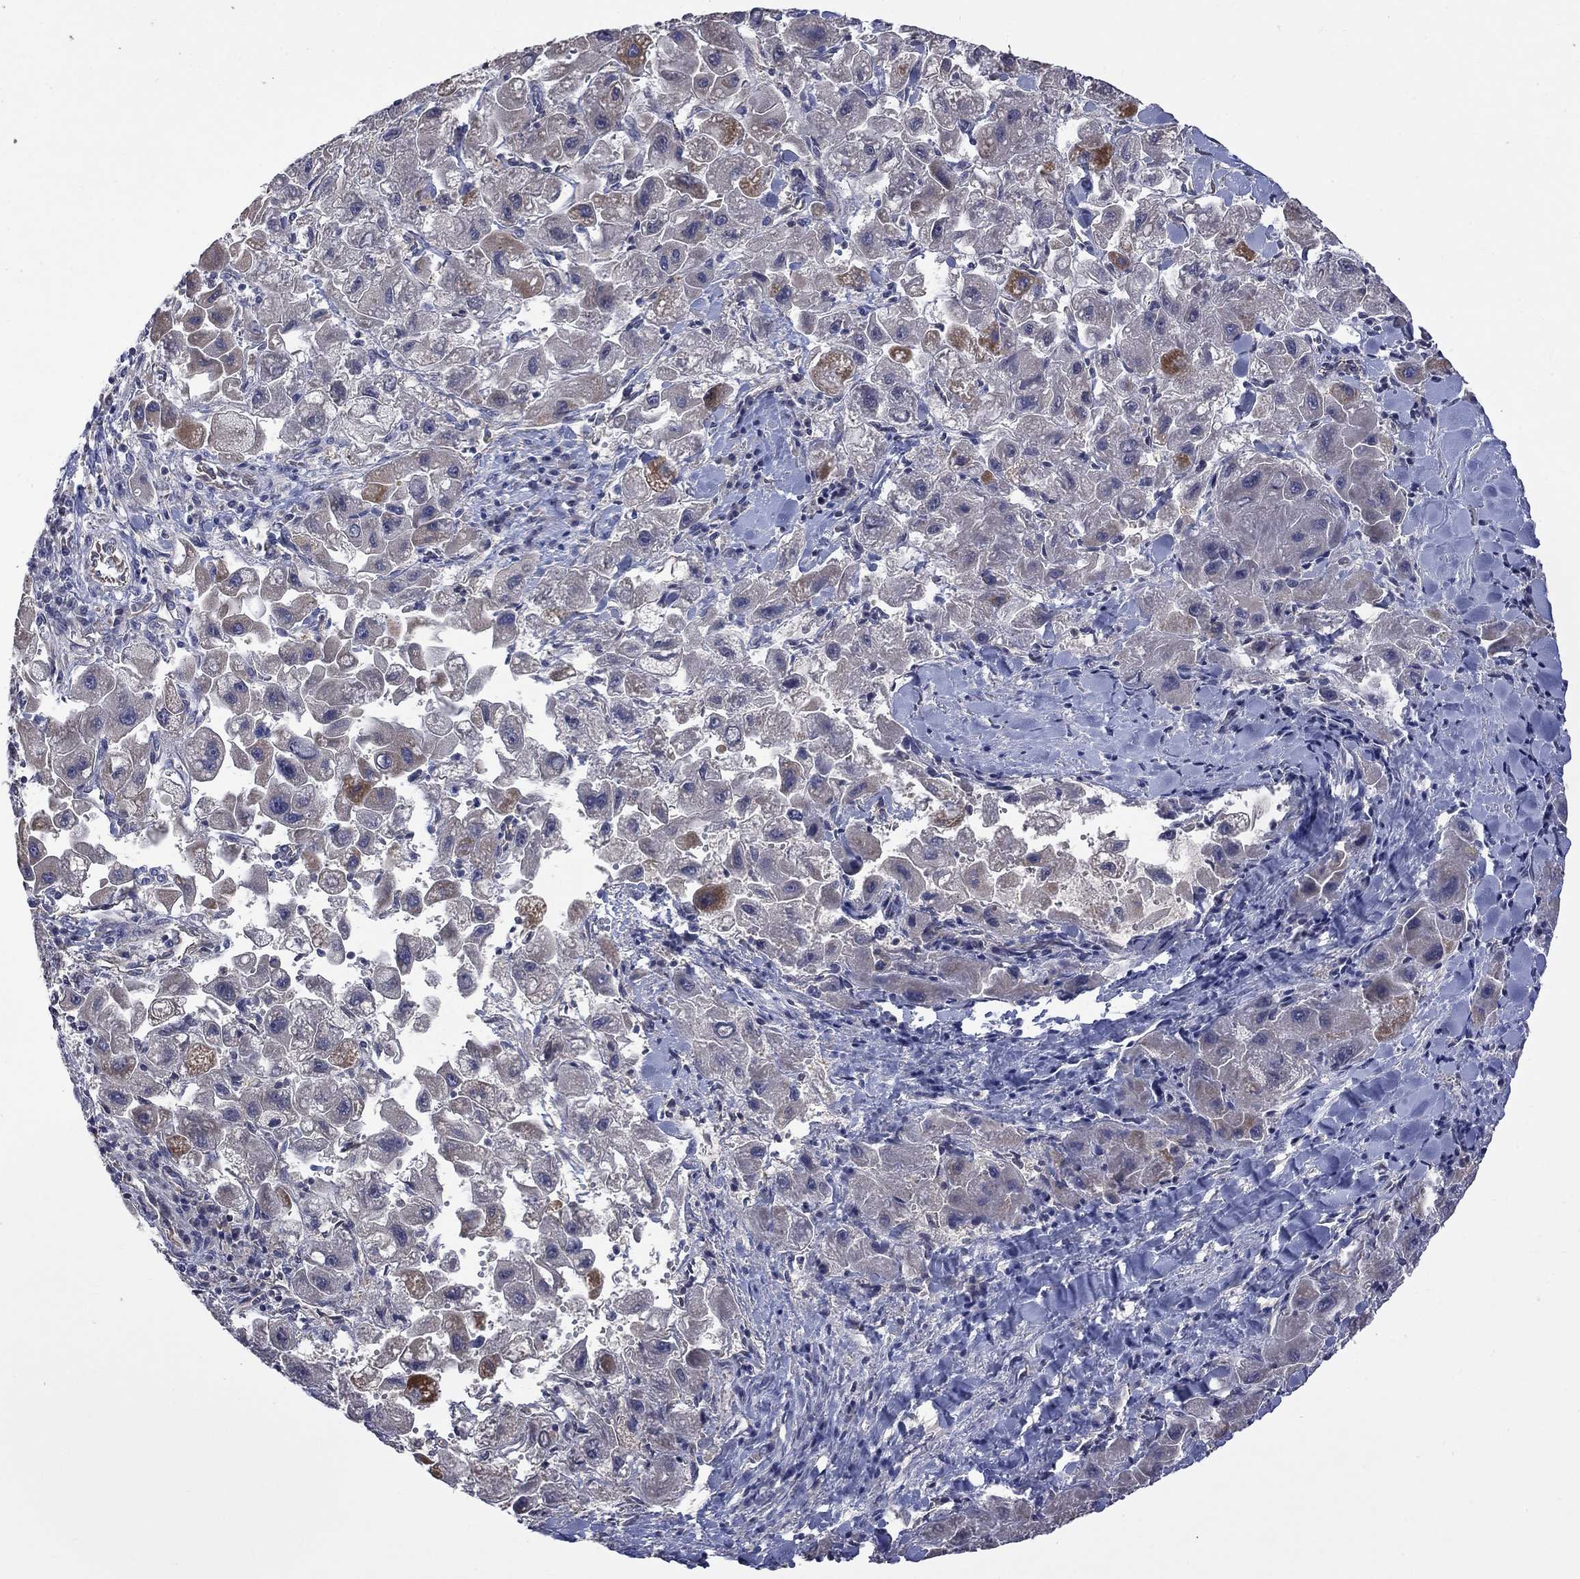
{"staining": {"intensity": "moderate", "quantity": "<25%", "location": "cytoplasmic/membranous"}, "tissue": "liver cancer", "cell_type": "Tumor cells", "image_type": "cancer", "snomed": [{"axis": "morphology", "description": "Carcinoma, Hepatocellular, NOS"}, {"axis": "topography", "description": "Liver"}], "caption": "This histopathology image reveals liver cancer stained with immunohistochemistry (IHC) to label a protein in brown. The cytoplasmic/membranous of tumor cells show moderate positivity for the protein. Nuclei are counter-stained blue.", "gene": "CAMKK2", "patient": {"sex": "male", "age": 24}}